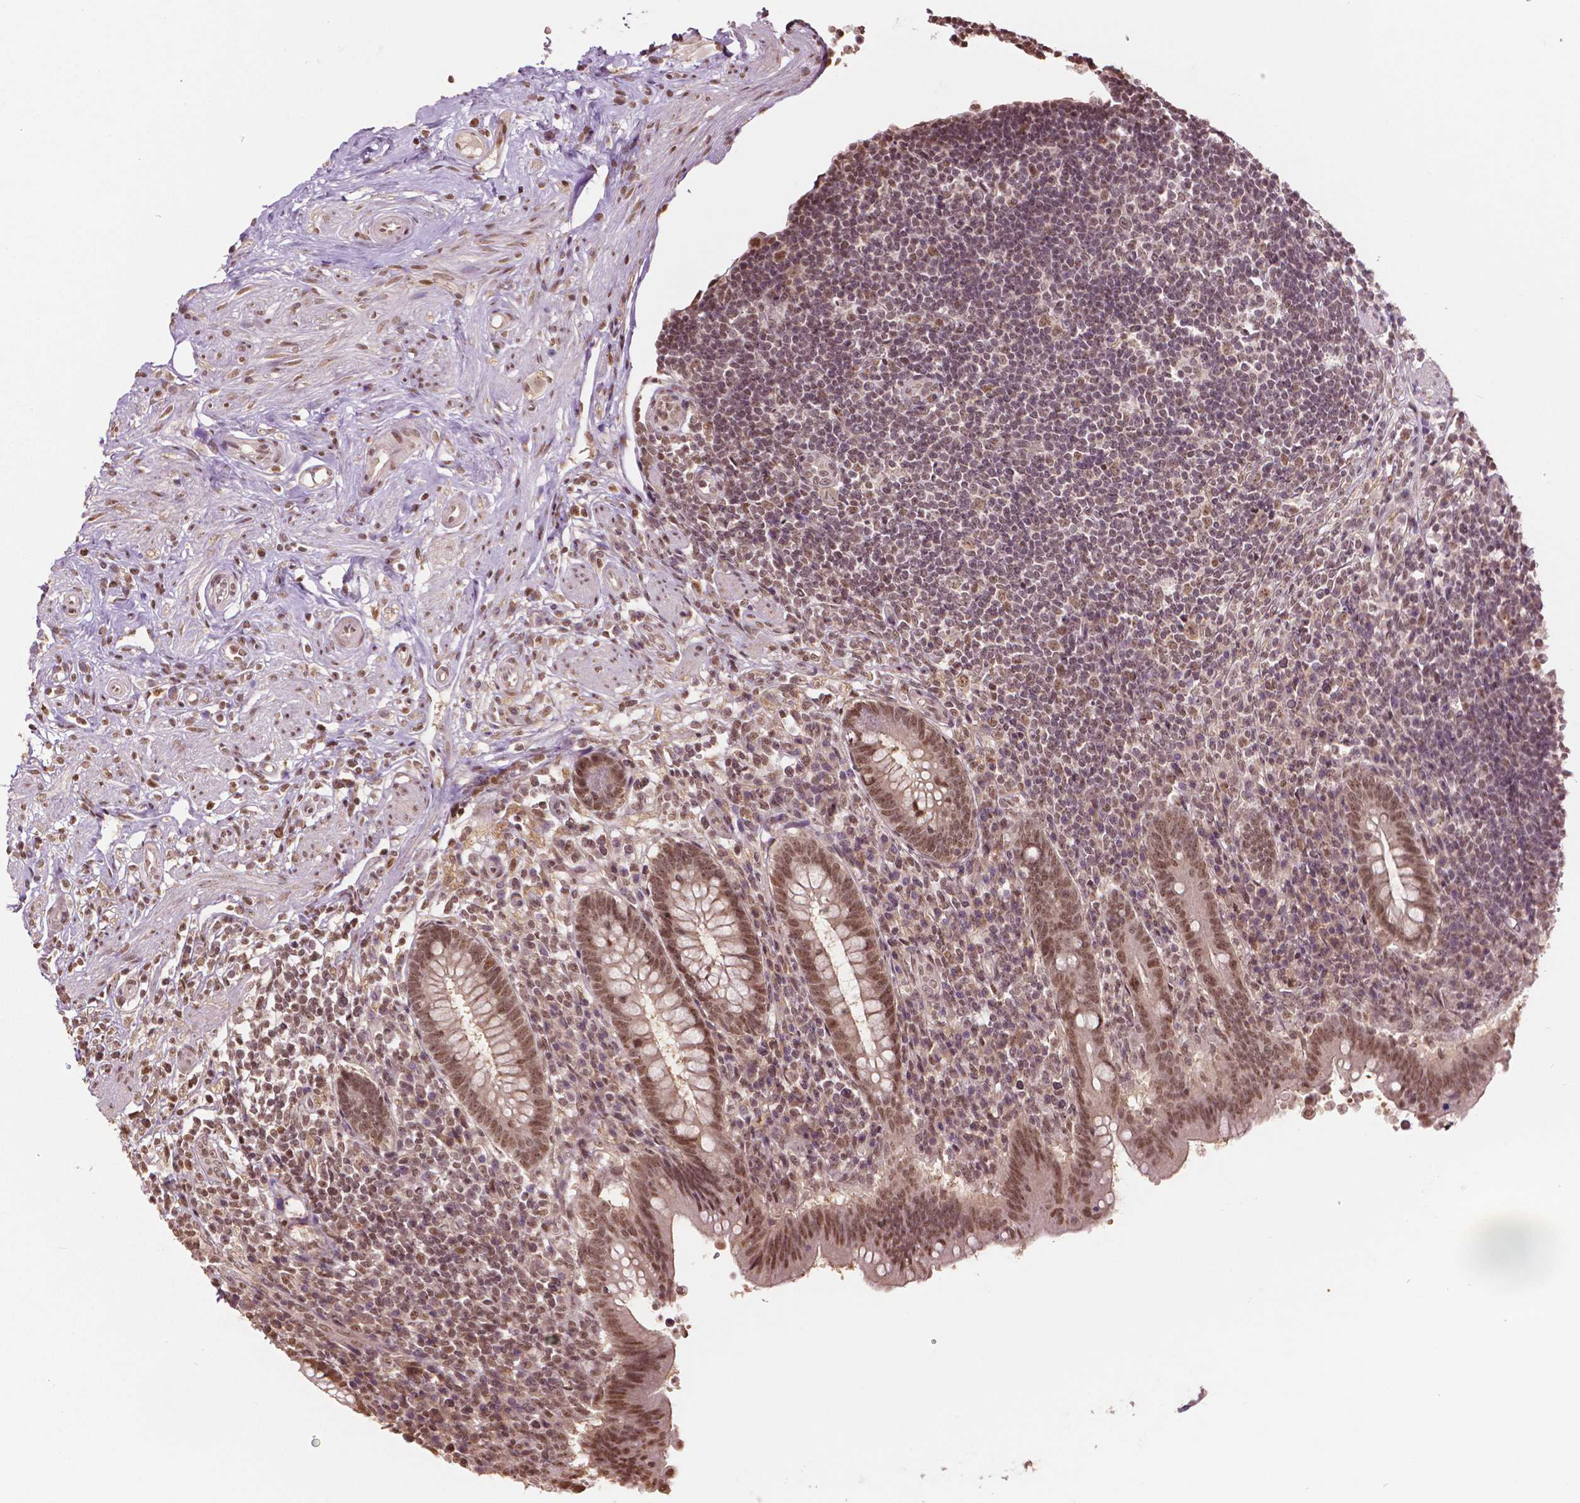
{"staining": {"intensity": "moderate", "quantity": ">75%", "location": "nuclear"}, "tissue": "appendix", "cell_type": "Glandular cells", "image_type": "normal", "snomed": [{"axis": "morphology", "description": "Normal tissue, NOS"}, {"axis": "topography", "description": "Appendix"}], "caption": "Human appendix stained with a brown dye displays moderate nuclear positive expression in about >75% of glandular cells.", "gene": "DEK", "patient": {"sex": "female", "age": 56}}